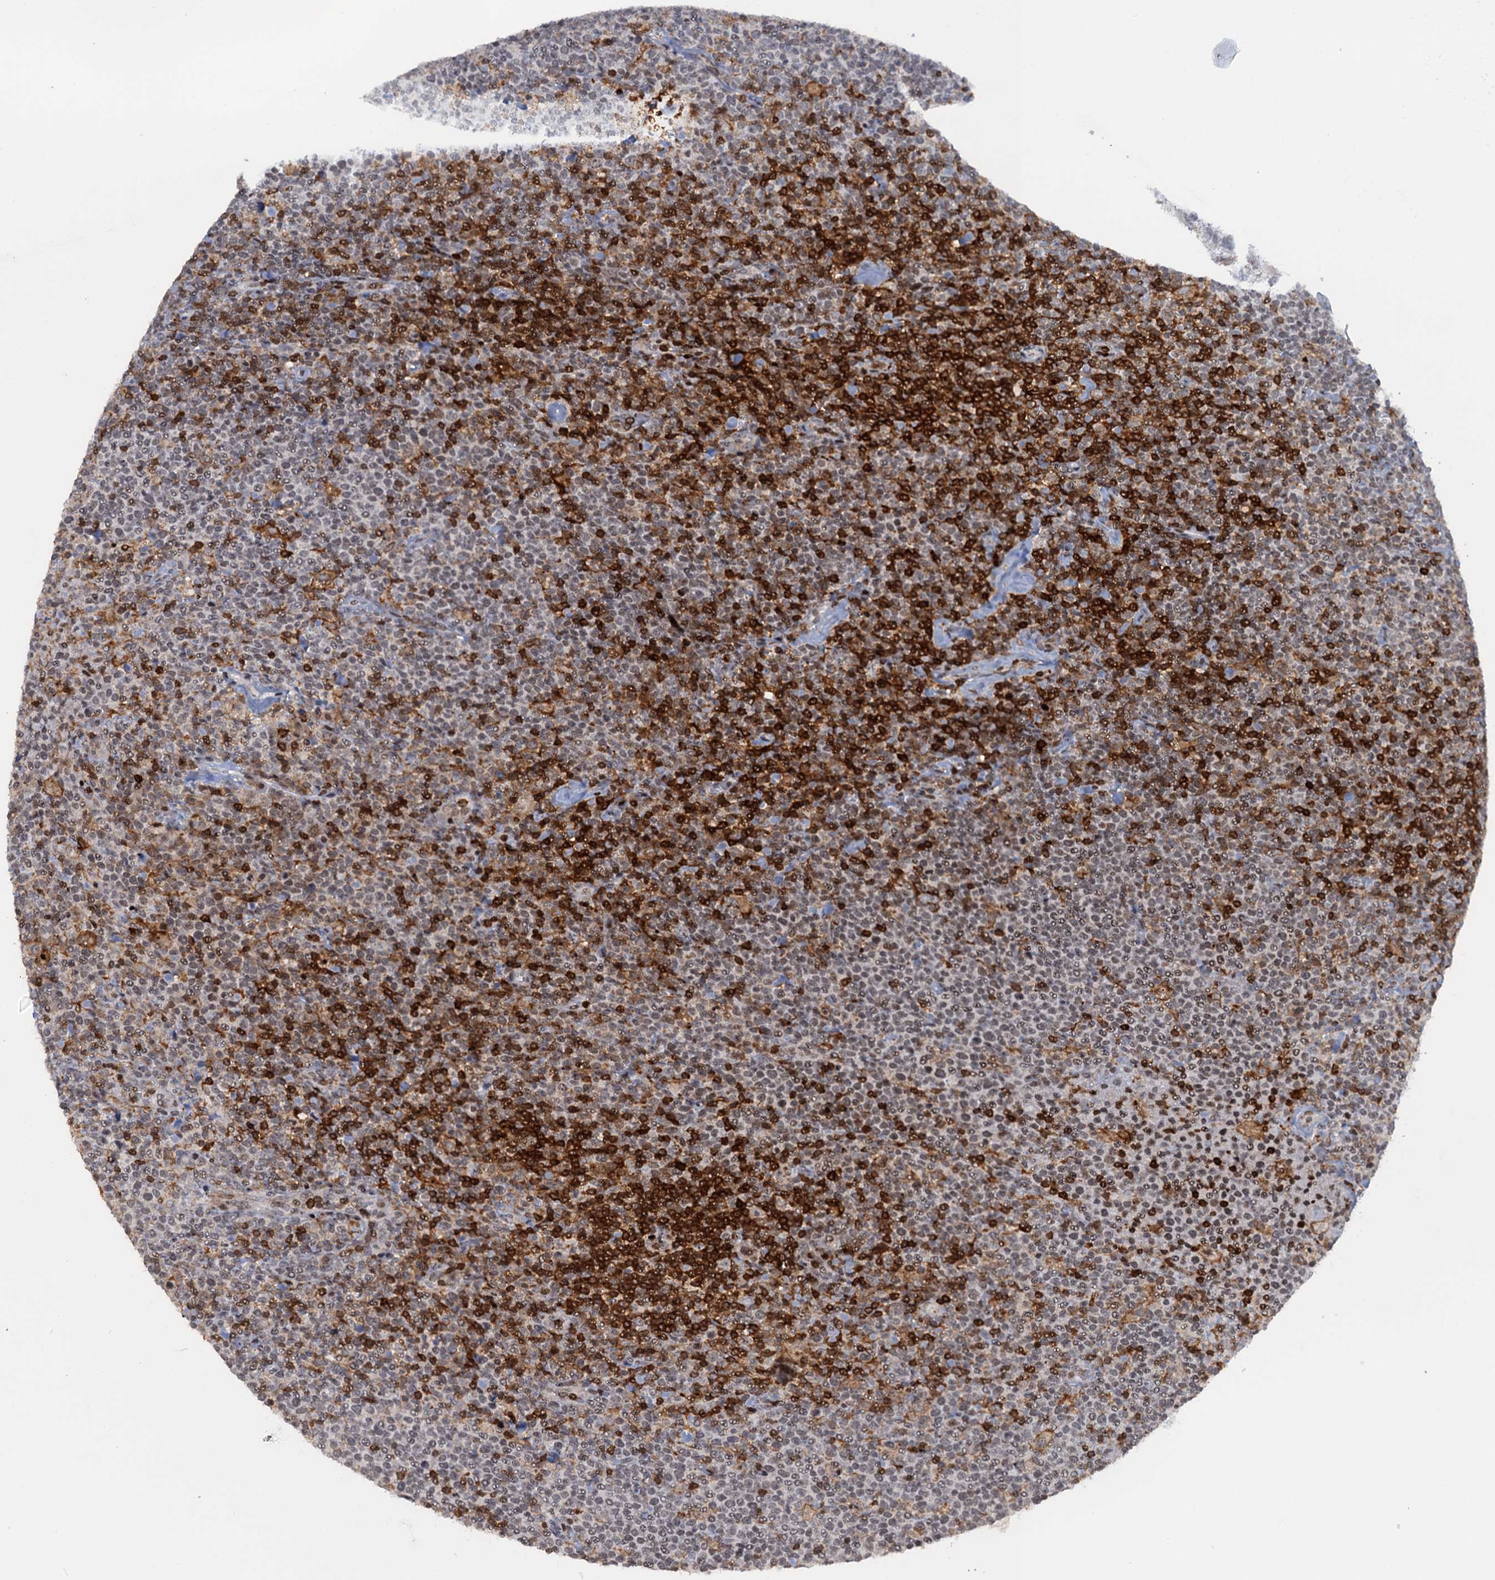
{"staining": {"intensity": "moderate", "quantity": "<25%", "location": "cytoplasmic/membranous"}, "tissue": "lymphoma", "cell_type": "Tumor cells", "image_type": "cancer", "snomed": [{"axis": "morphology", "description": "Malignant lymphoma, non-Hodgkin's type, High grade"}, {"axis": "topography", "description": "Lymph node"}], "caption": "Immunohistochemistry (IHC) micrograph of human high-grade malignant lymphoma, non-Hodgkin's type stained for a protein (brown), which displays low levels of moderate cytoplasmic/membranous expression in about <25% of tumor cells.", "gene": "FYB1", "patient": {"sex": "male", "age": 61}}